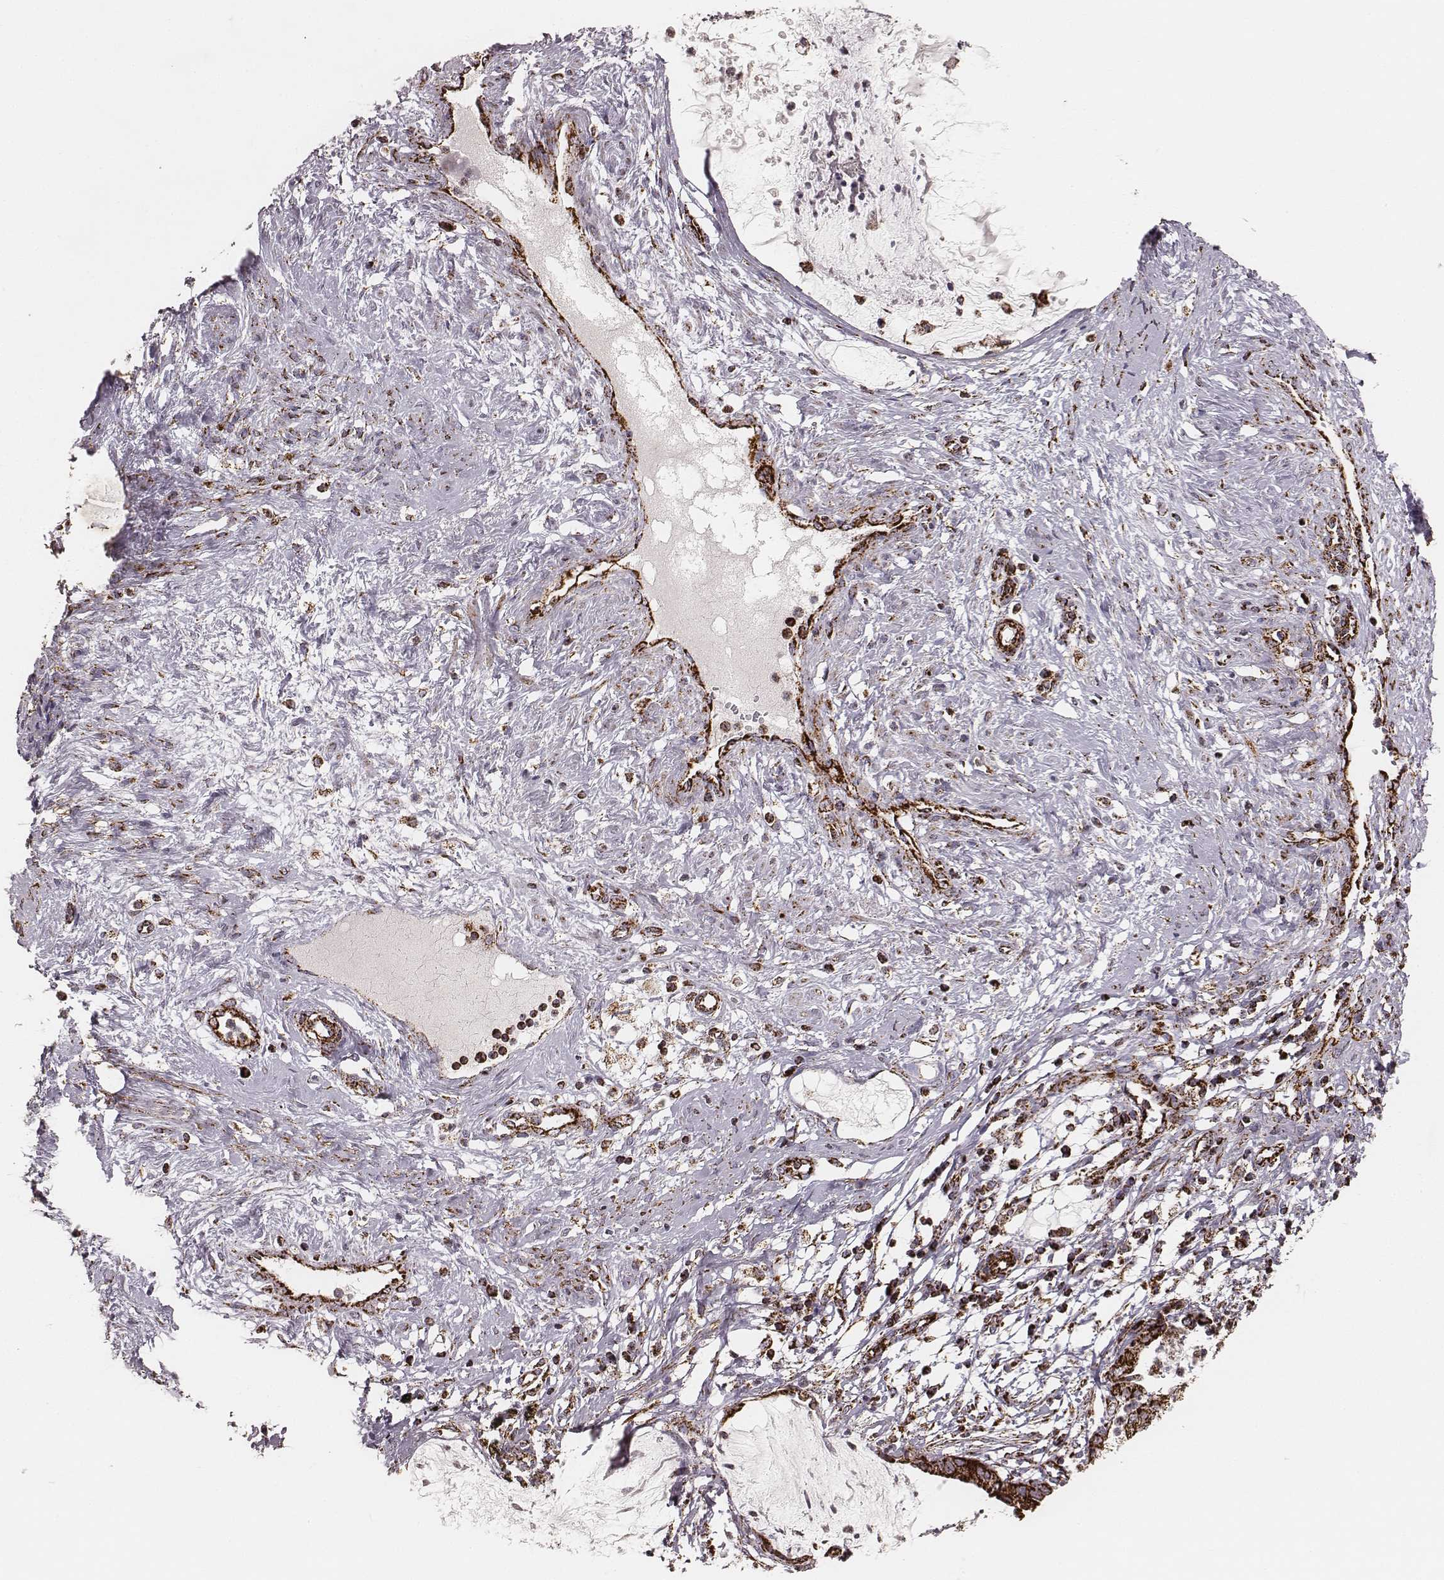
{"staining": {"intensity": "strong", "quantity": ">75%", "location": "cytoplasmic/membranous"}, "tissue": "cervical cancer", "cell_type": "Tumor cells", "image_type": "cancer", "snomed": [{"axis": "morphology", "description": "Normal tissue, NOS"}, {"axis": "morphology", "description": "Adenocarcinoma, NOS"}, {"axis": "topography", "description": "Cervix"}], "caption": "Protein staining of cervical cancer tissue displays strong cytoplasmic/membranous expression in approximately >75% of tumor cells.", "gene": "TUFM", "patient": {"sex": "female", "age": 38}}